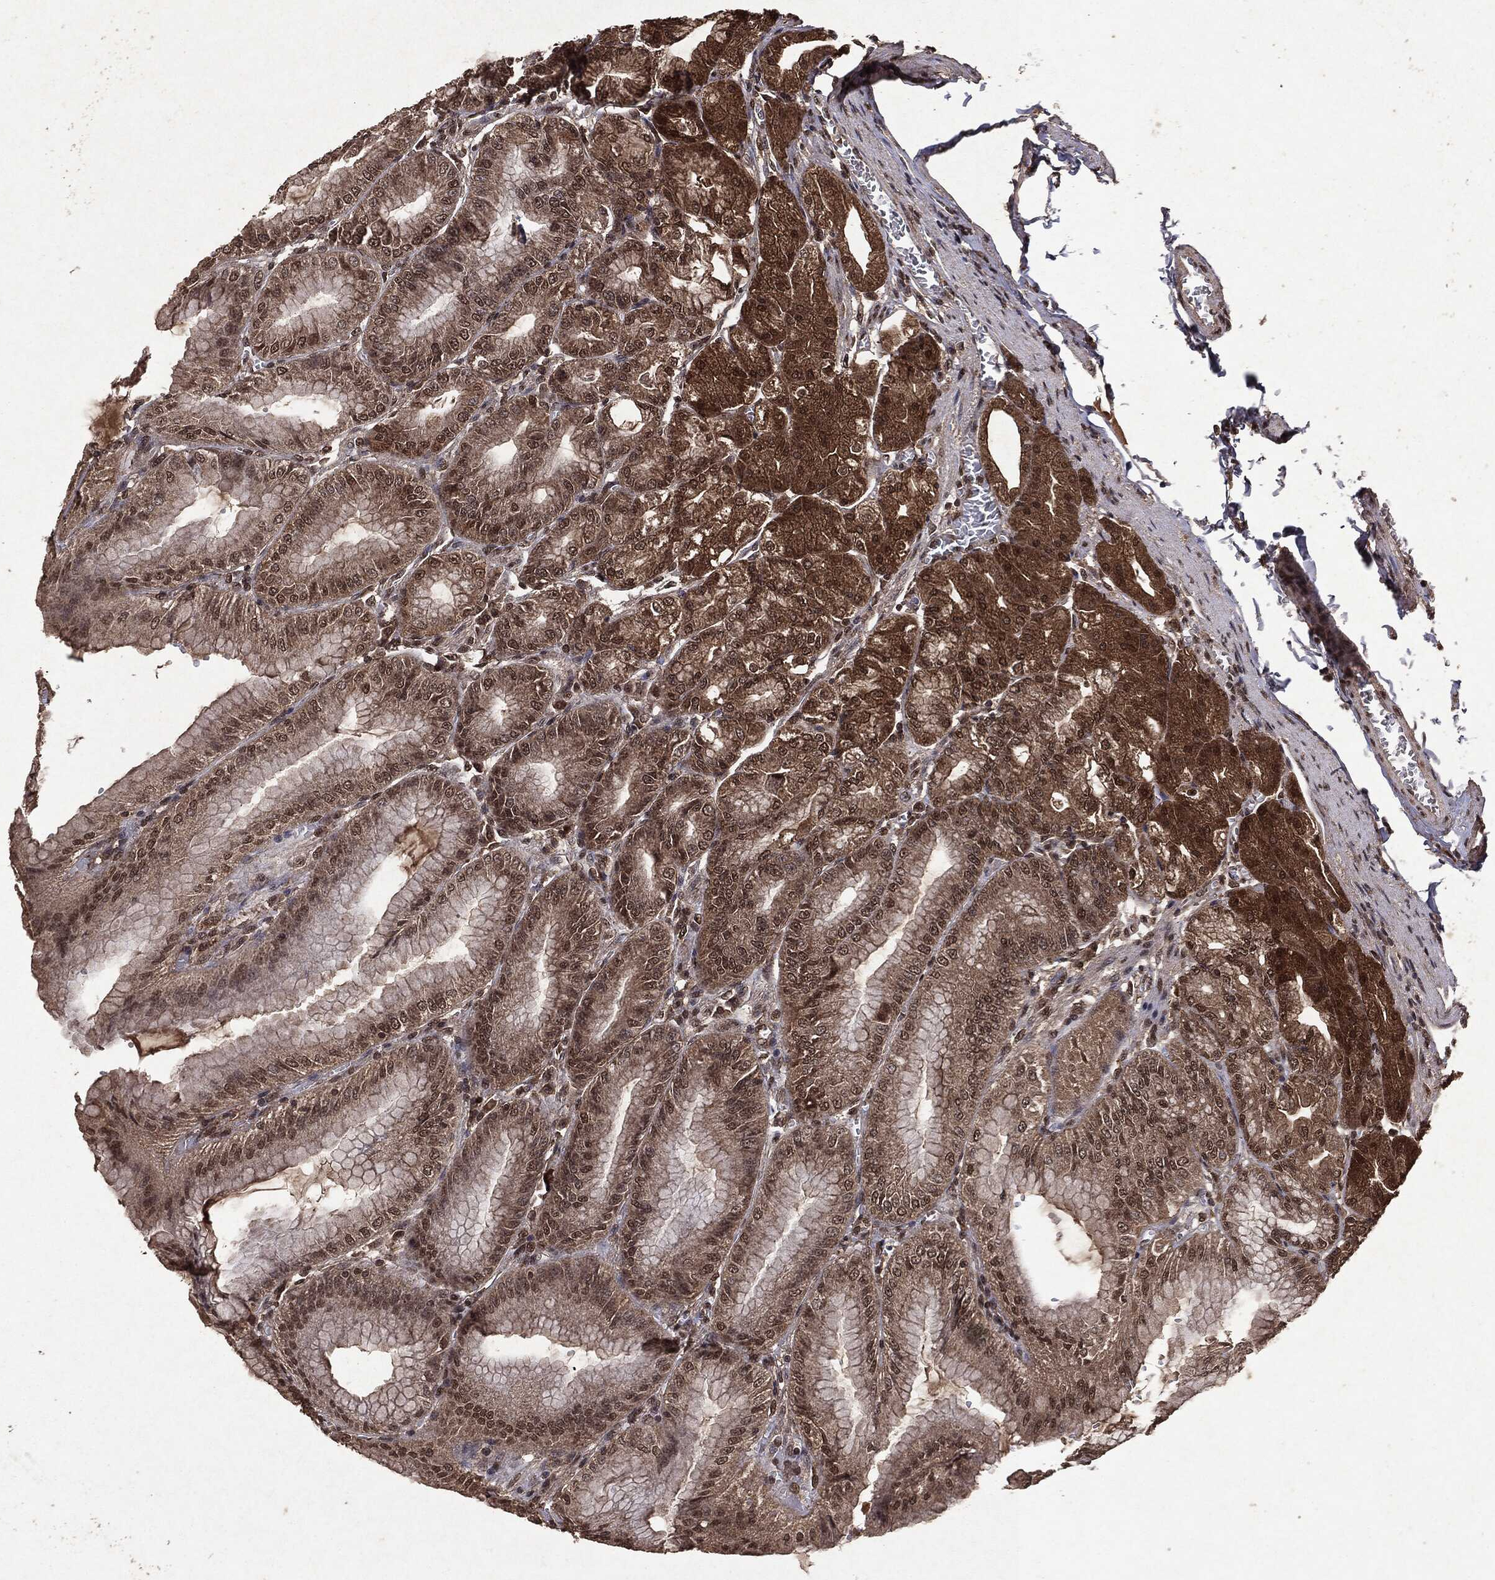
{"staining": {"intensity": "moderate", "quantity": ">75%", "location": "cytoplasmic/membranous,nuclear"}, "tissue": "stomach", "cell_type": "Glandular cells", "image_type": "normal", "snomed": [{"axis": "morphology", "description": "Normal tissue, NOS"}, {"axis": "topography", "description": "Stomach"}], "caption": "Stomach stained with a brown dye shows moderate cytoplasmic/membranous,nuclear positive staining in about >75% of glandular cells.", "gene": "PEBP1", "patient": {"sex": "male", "age": 71}}